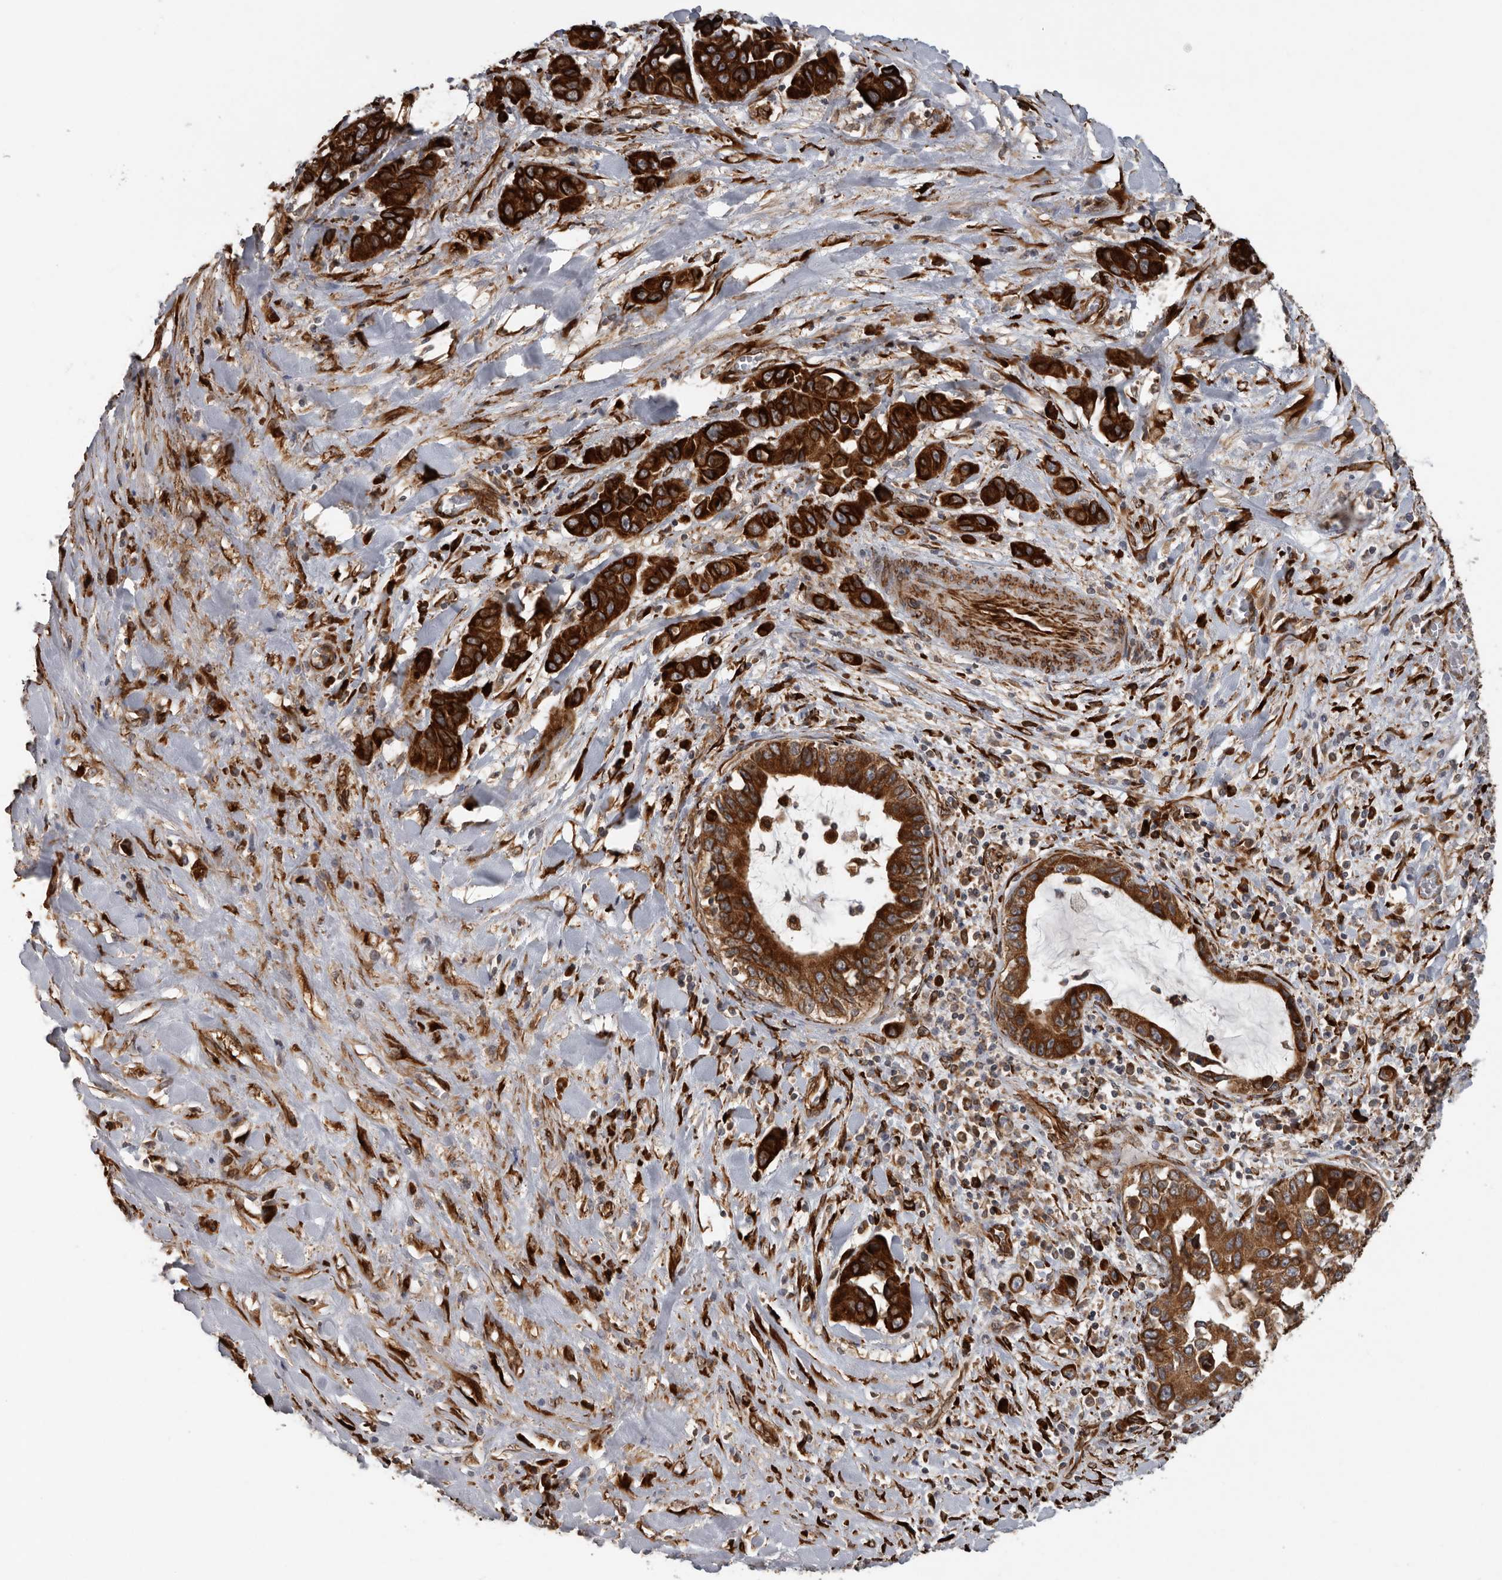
{"staining": {"intensity": "strong", "quantity": ">75%", "location": "cytoplasmic/membranous"}, "tissue": "liver cancer", "cell_type": "Tumor cells", "image_type": "cancer", "snomed": [{"axis": "morphology", "description": "Cholangiocarcinoma"}, {"axis": "topography", "description": "Liver"}], "caption": "There is high levels of strong cytoplasmic/membranous expression in tumor cells of liver cancer (cholangiocarcinoma), as demonstrated by immunohistochemical staining (brown color).", "gene": "CEP350", "patient": {"sex": "female", "age": 52}}